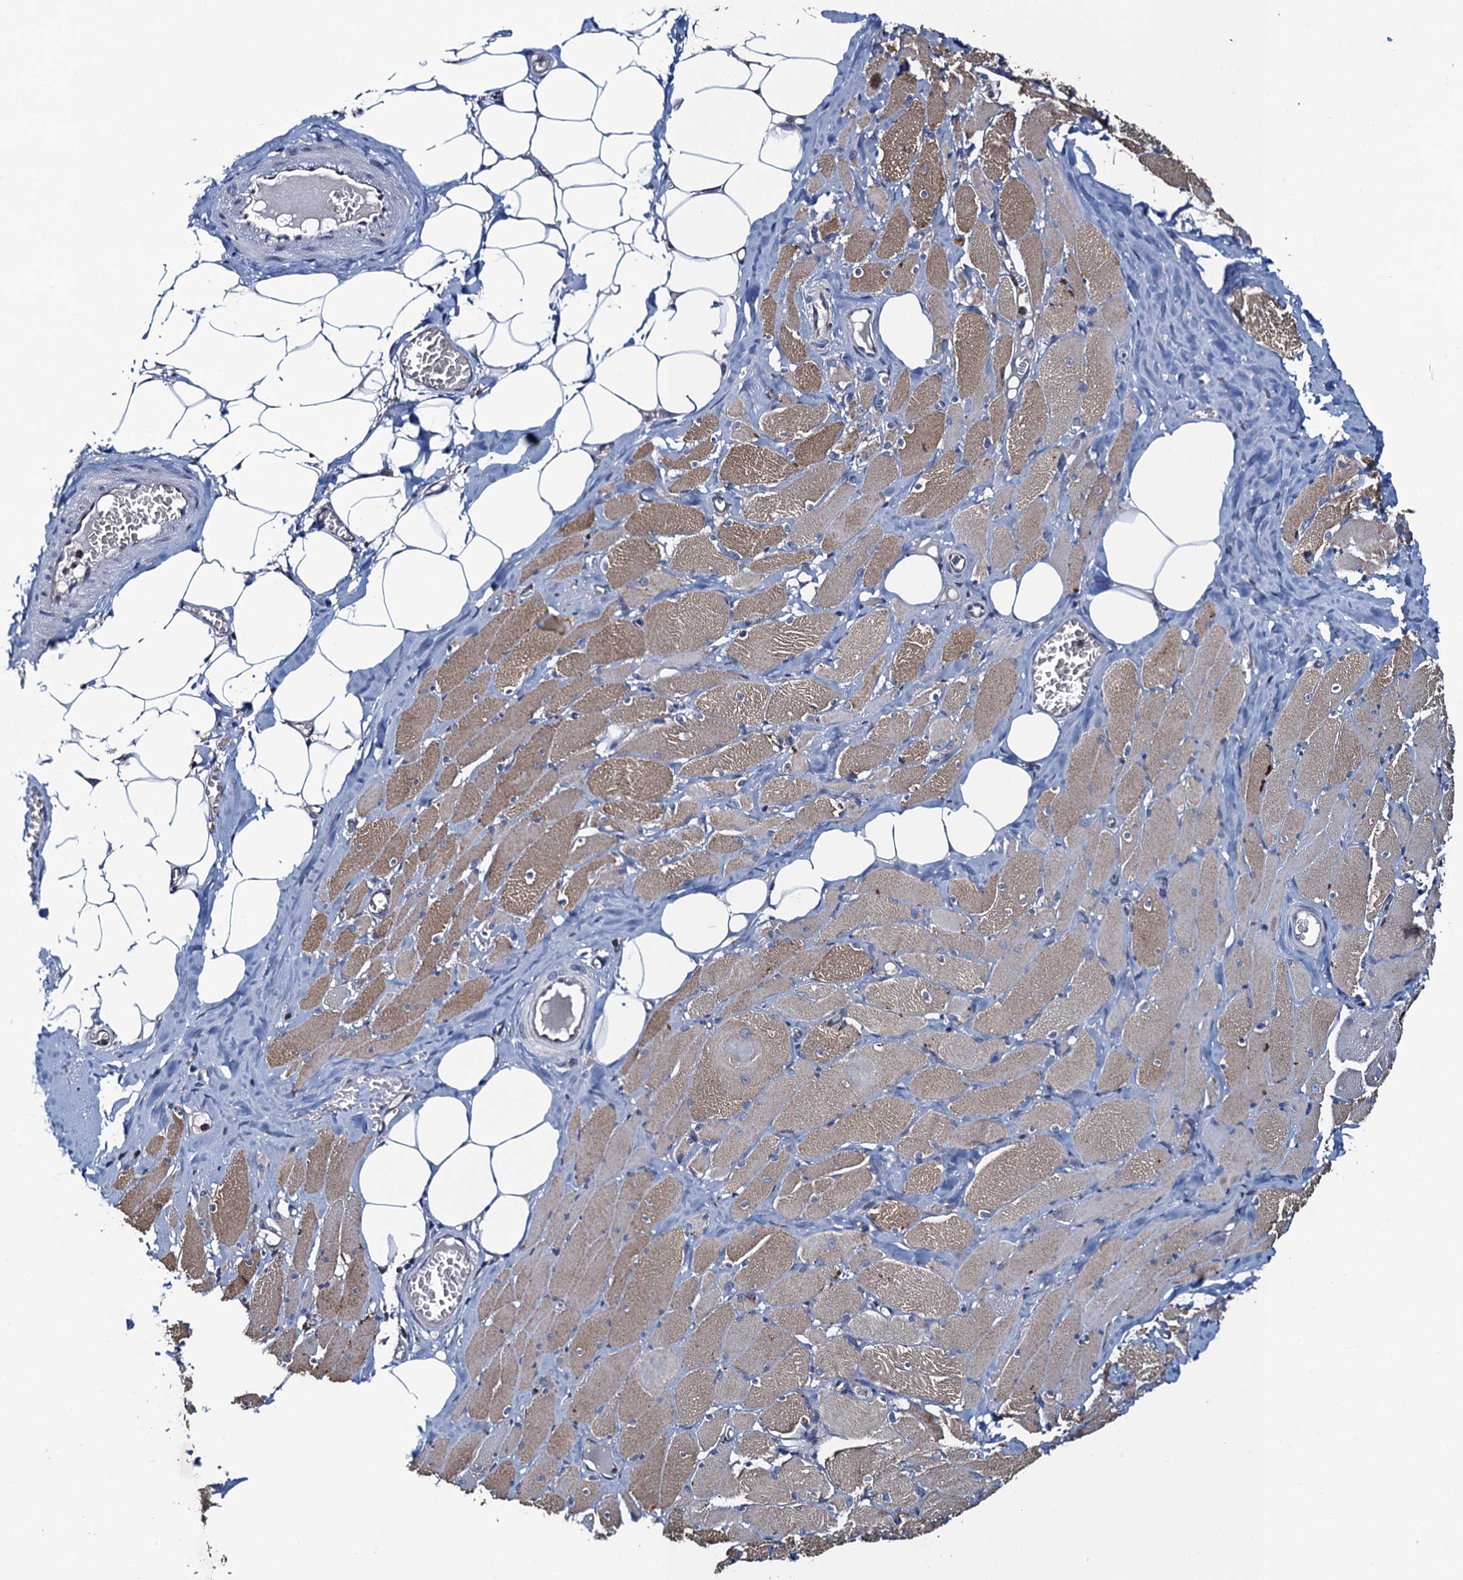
{"staining": {"intensity": "weak", "quantity": "25%-75%", "location": "cytoplasmic/membranous"}, "tissue": "skeletal muscle", "cell_type": "Myocytes", "image_type": "normal", "snomed": [{"axis": "morphology", "description": "Normal tissue, NOS"}, {"axis": "morphology", "description": "Basal cell carcinoma"}, {"axis": "topography", "description": "Skeletal muscle"}], "caption": "IHC staining of unremarkable skeletal muscle, which exhibits low levels of weak cytoplasmic/membranous staining in about 25%-75% of myocytes indicating weak cytoplasmic/membranous protein expression. The staining was performed using DAB (3,3'-diaminobenzidine) (brown) for protein detection and nuclei were counterstained in hematoxylin (blue).", "gene": "ADCY9", "patient": {"sex": "female", "age": 64}}